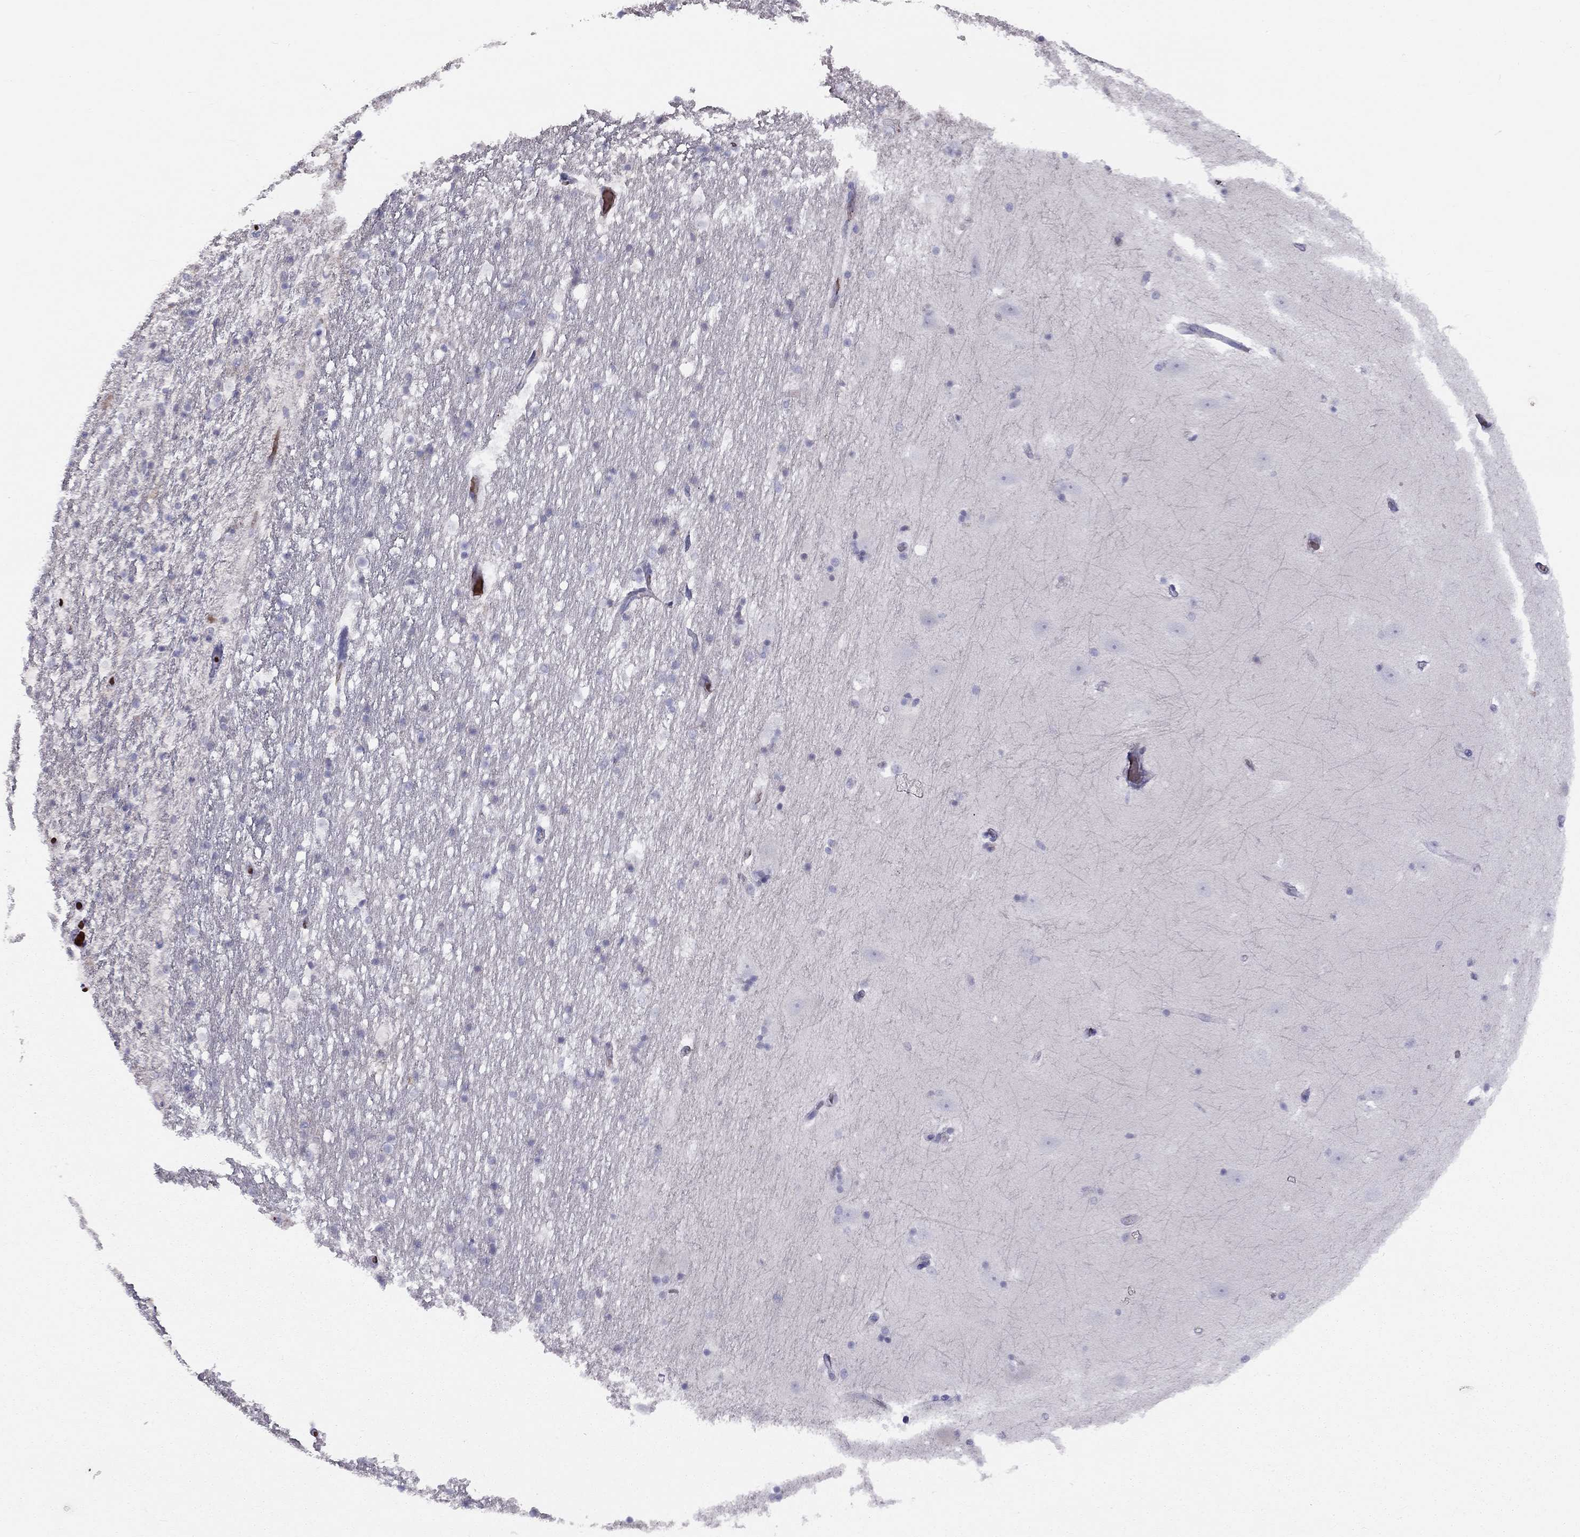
{"staining": {"intensity": "negative", "quantity": "none", "location": "none"}, "tissue": "hippocampus", "cell_type": "Glial cells", "image_type": "normal", "snomed": [{"axis": "morphology", "description": "Normal tissue, NOS"}, {"axis": "topography", "description": "Hippocampus"}], "caption": "There is no significant expression in glial cells of hippocampus. (DAB (3,3'-diaminobenzidine) immunohistochemistry, high magnification).", "gene": "RHCE", "patient": {"sex": "male", "age": 49}}